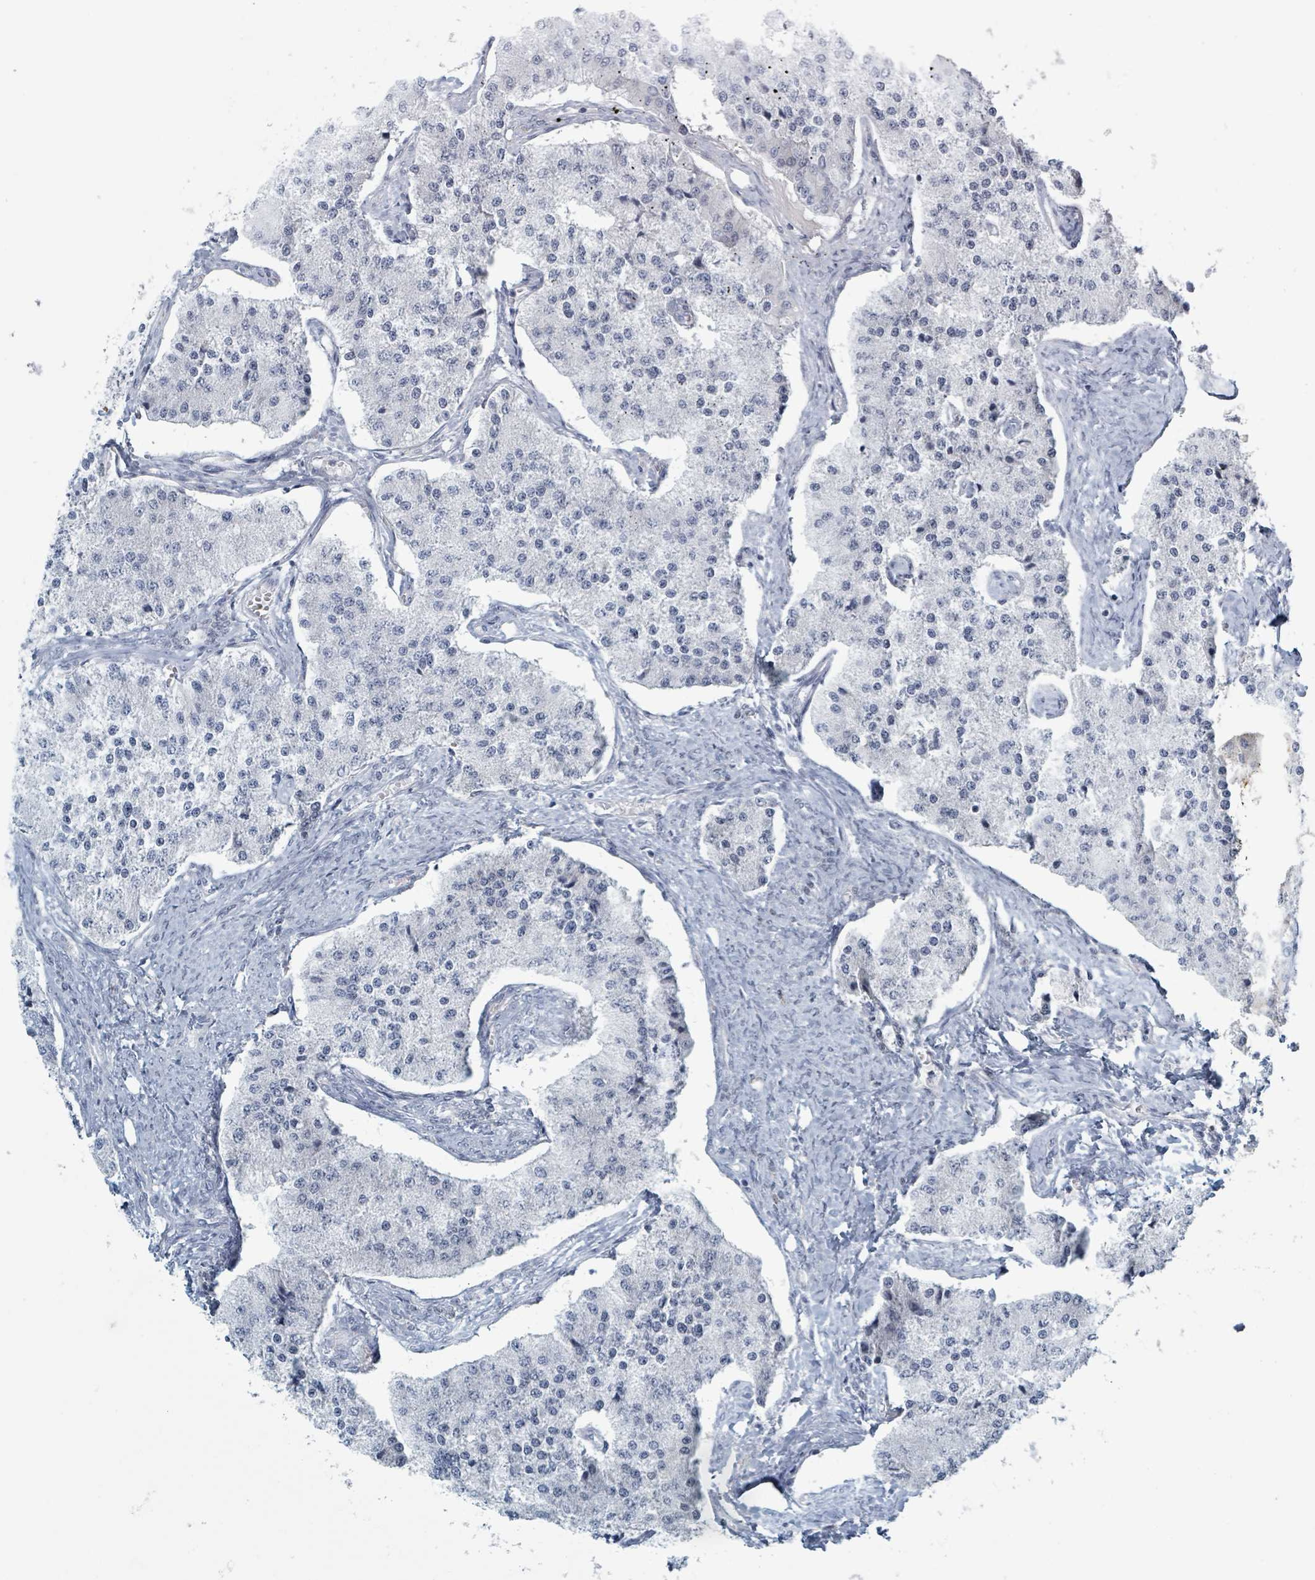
{"staining": {"intensity": "negative", "quantity": "none", "location": "none"}, "tissue": "carcinoid", "cell_type": "Tumor cells", "image_type": "cancer", "snomed": [{"axis": "morphology", "description": "Carcinoid, malignant, NOS"}, {"axis": "topography", "description": "Colon"}], "caption": "This is an IHC image of carcinoid (malignant). There is no staining in tumor cells.", "gene": "HEATR5A", "patient": {"sex": "female", "age": 52}}